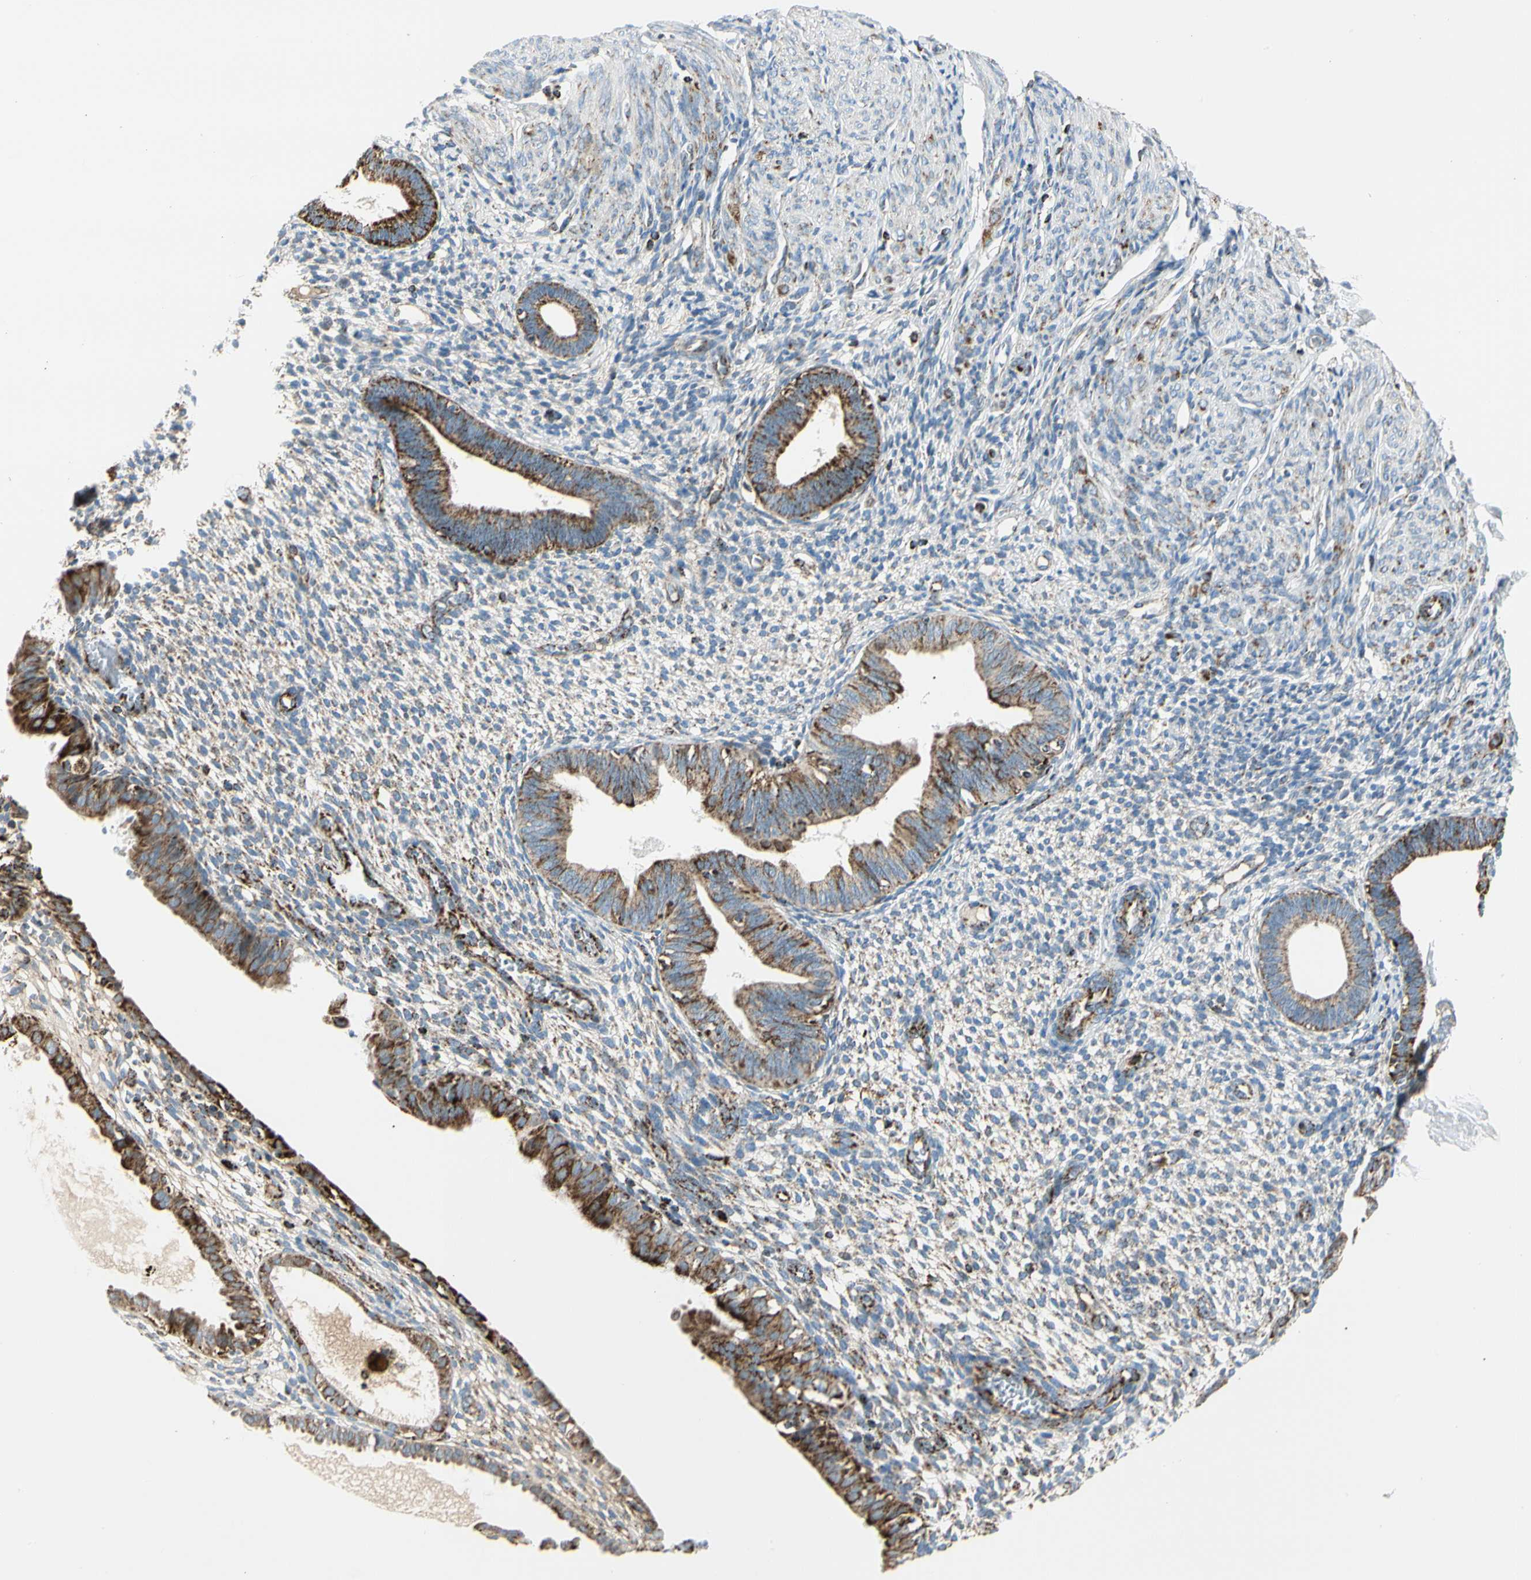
{"staining": {"intensity": "weak", "quantity": "25%-75%", "location": "cytoplasmic/membranous"}, "tissue": "endometrium", "cell_type": "Cells in endometrial stroma", "image_type": "normal", "snomed": [{"axis": "morphology", "description": "Normal tissue, NOS"}, {"axis": "topography", "description": "Endometrium"}], "caption": "Immunohistochemical staining of normal endometrium exhibits 25%-75% levels of weak cytoplasmic/membranous protein expression in about 25%-75% of cells in endometrial stroma. (Brightfield microscopy of DAB IHC at high magnification).", "gene": "ME2", "patient": {"sex": "female", "age": 61}}